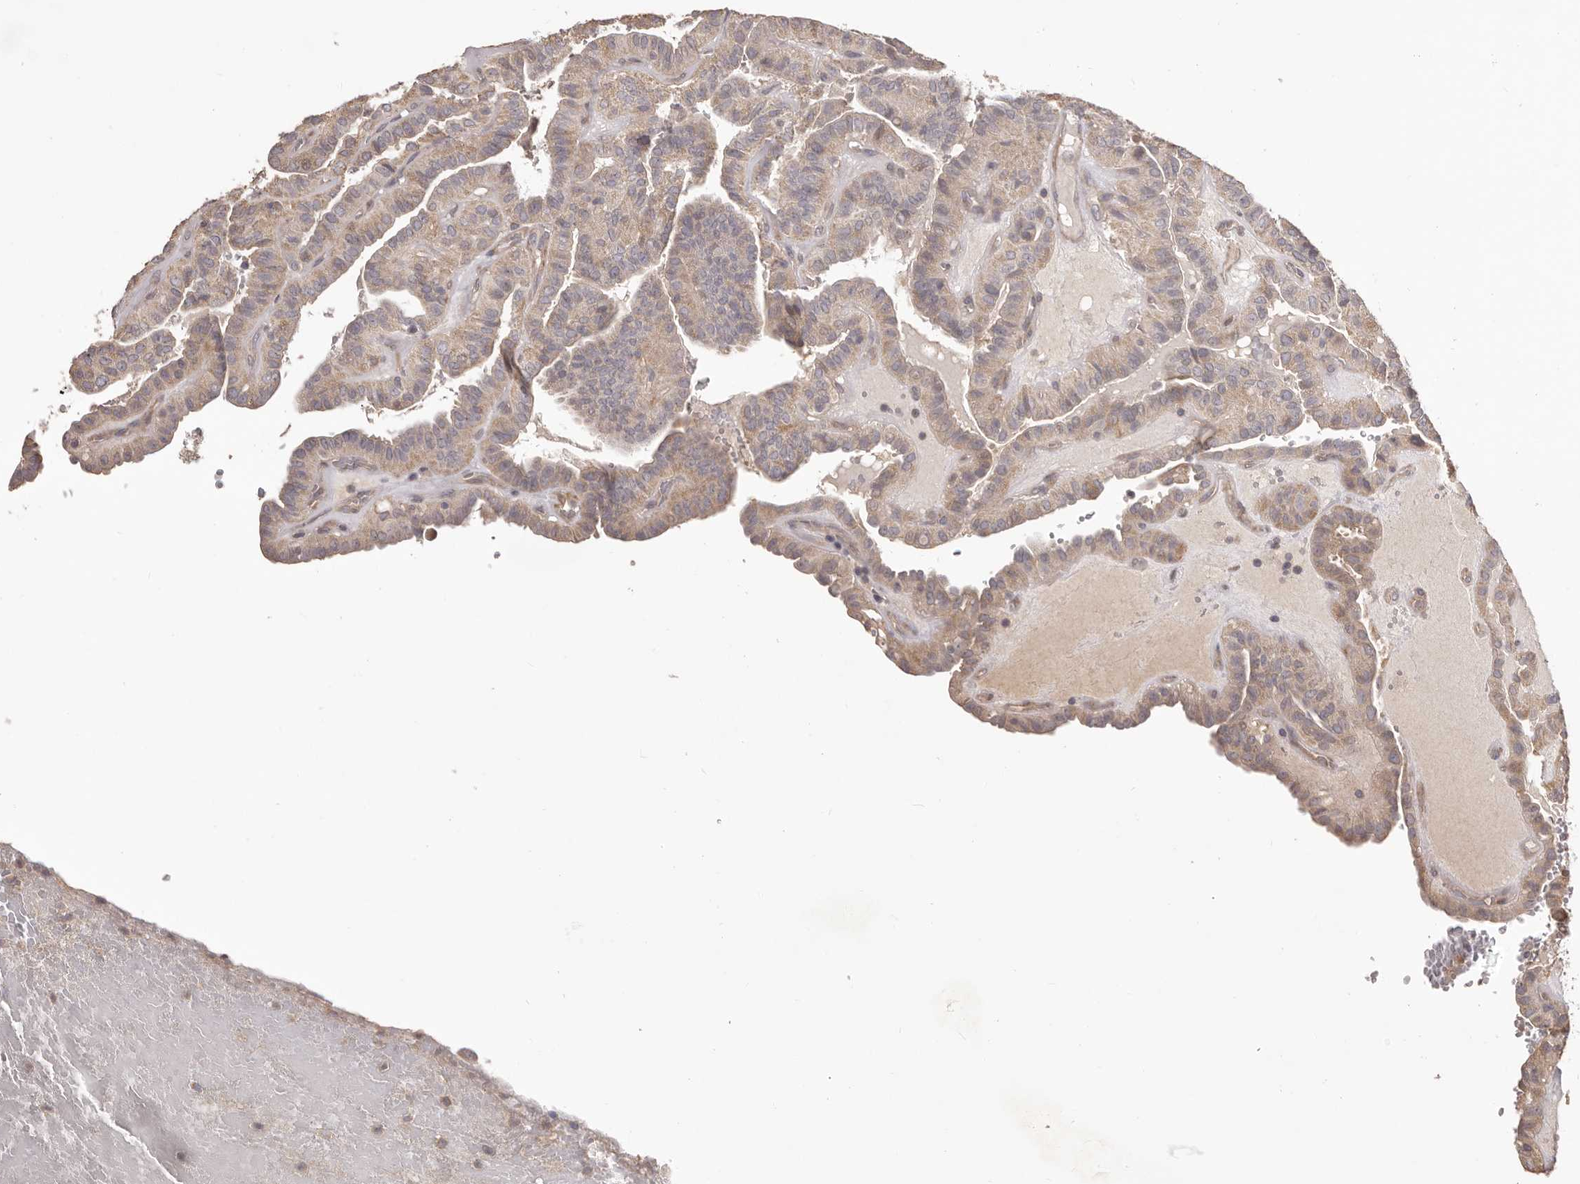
{"staining": {"intensity": "weak", "quantity": ">75%", "location": "cytoplasmic/membranous"}, "tissue": "thyroid cancer", "cell_type": "Tumor cells", "image_type": "cancer", "snomed": [{"axis": "morphology", "description": "Papillary adenocarcinoma, NOS"}, {"axis": "topography", "description": "Thyroid gland"}], "caption": "Immunohistochemistry of human papillary adenocarcinoma (thyroid) exhibits low levels of weak cytoplasmic/membranous positivity in about >75% of tumor cells.", "gene": "HRH1", "patient": {"sex": "male", "age": 77}}